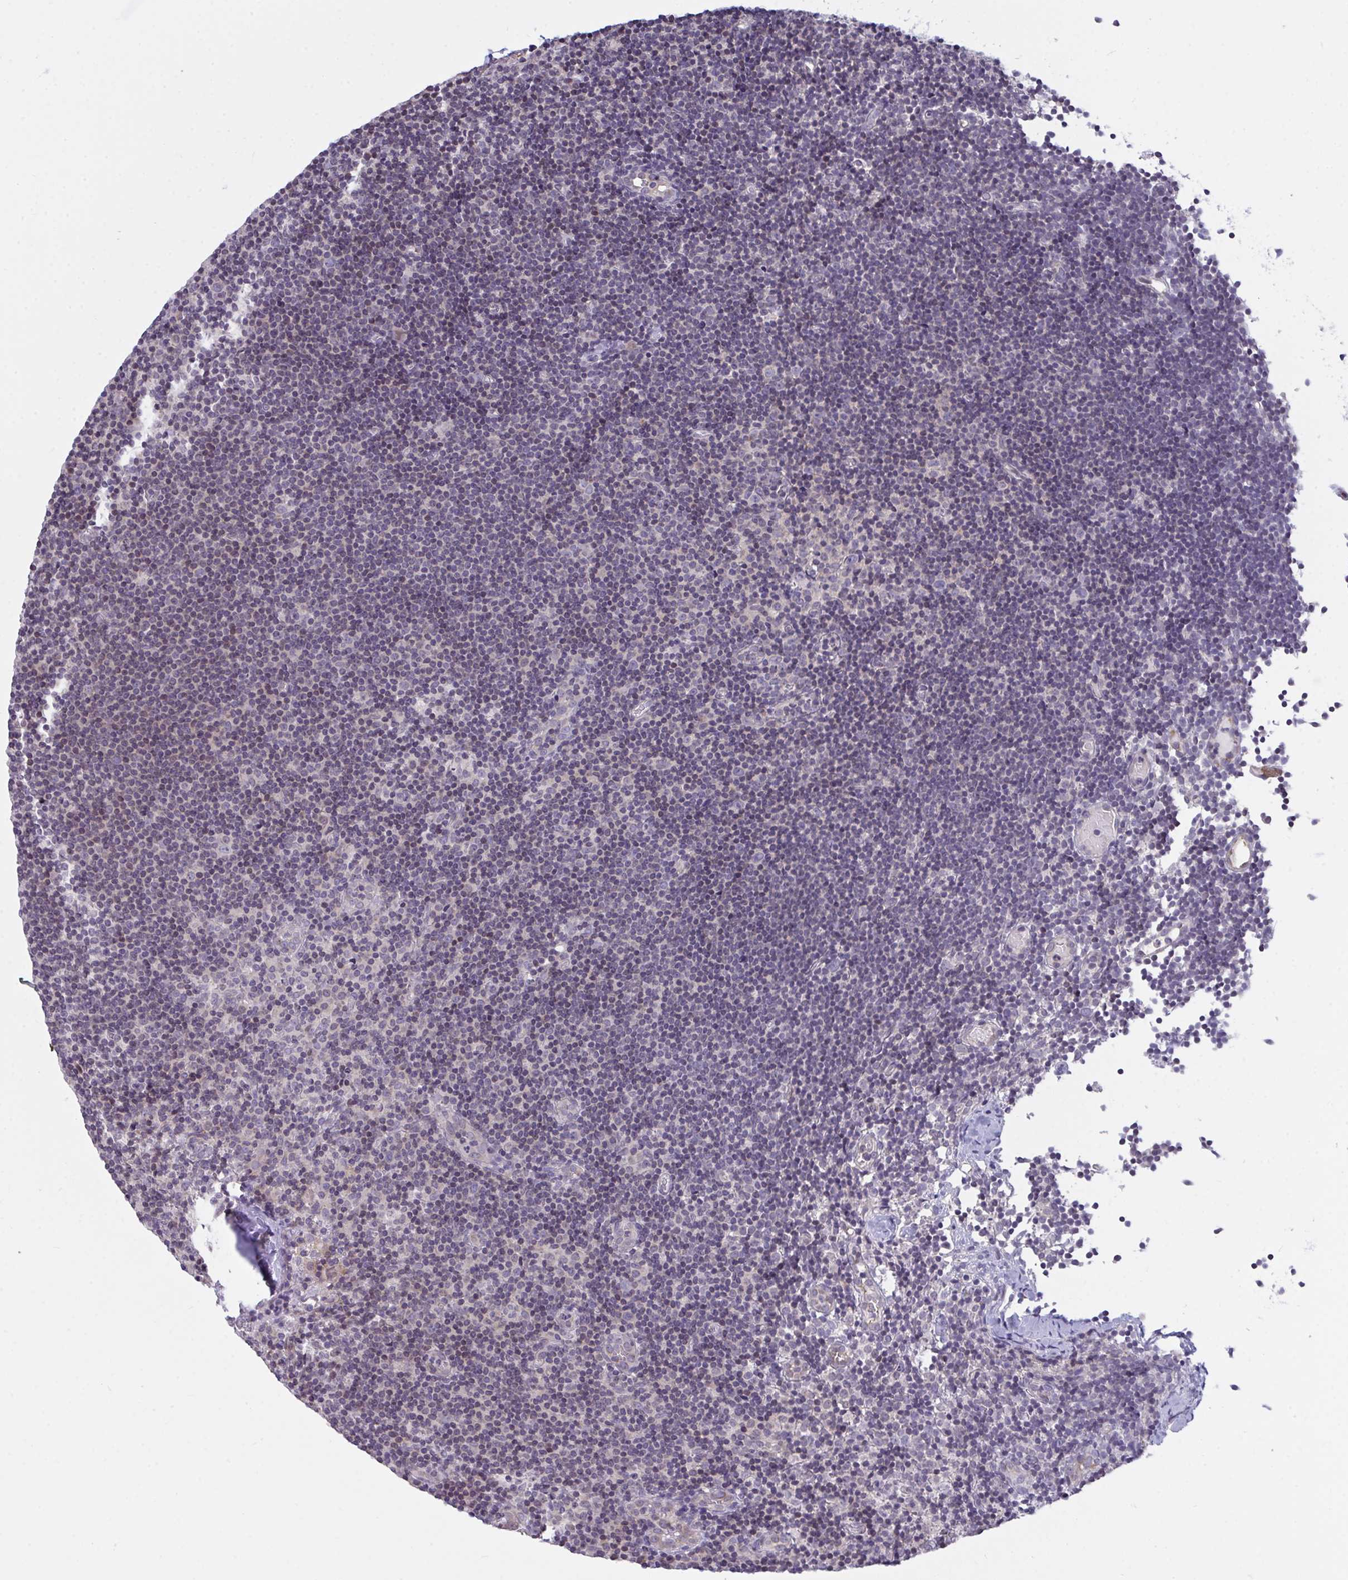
{"staining": {"intensity": "negative", "quantity": "none", "location": "none"}, "tissue": "lymph node", "cell_type": "Germinal center cells", "image_type": "normal", "snomed": [{"axis": "morphology", "description": "Normal tissue, NOS"}, {"axis": "topography", "description": "Lymph node"}], "caption": "IHC of unremarkable lymph node displays no positivity in germinal center cells. (Brightfield microscopy of DAB immunohistochemistry at high magnification).", "gene": "SEMA6B", "patient": {"sex": "female", "age": 45}}